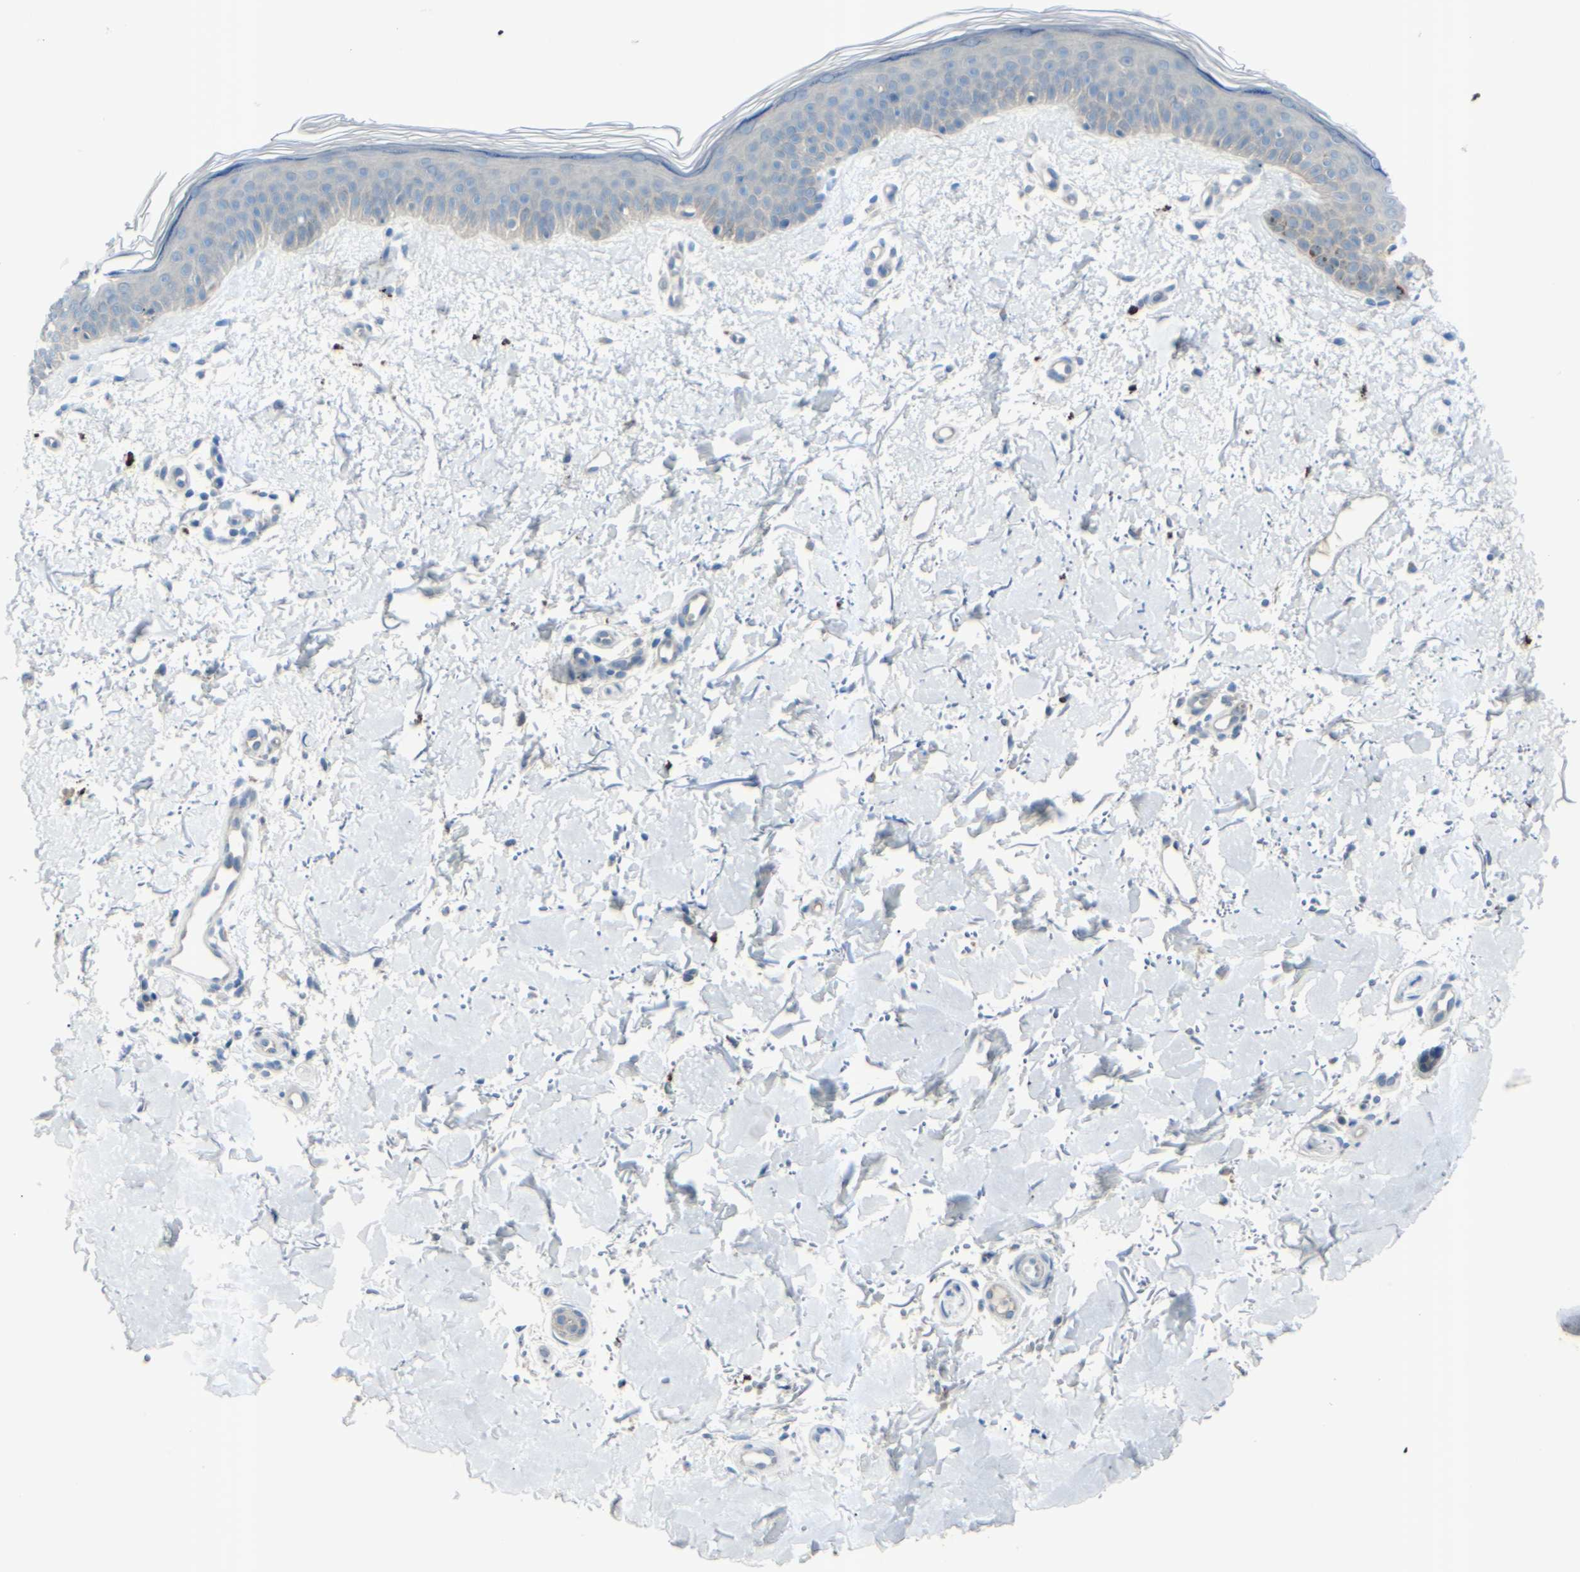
{"staining": {"intensity": "negative", "quantity": "none", "location": "none"}, "tissue": "skin", "cell_type": "Fibroblasts", "image_type": "normal", "snomed": [{"axis": "morphology", "description": "Normal tissue, NOS"}, {"axis": "topography", "description": "Skin"}], "caption": "This micrograph is of normal skin stained with immunohistochemistry to label a protein in brown with the nuclei are counter-stained blue. There is no expression in fibroblasts.", "gene": "B4GALT1", "patient": {"sex": "female", "age": 56}}